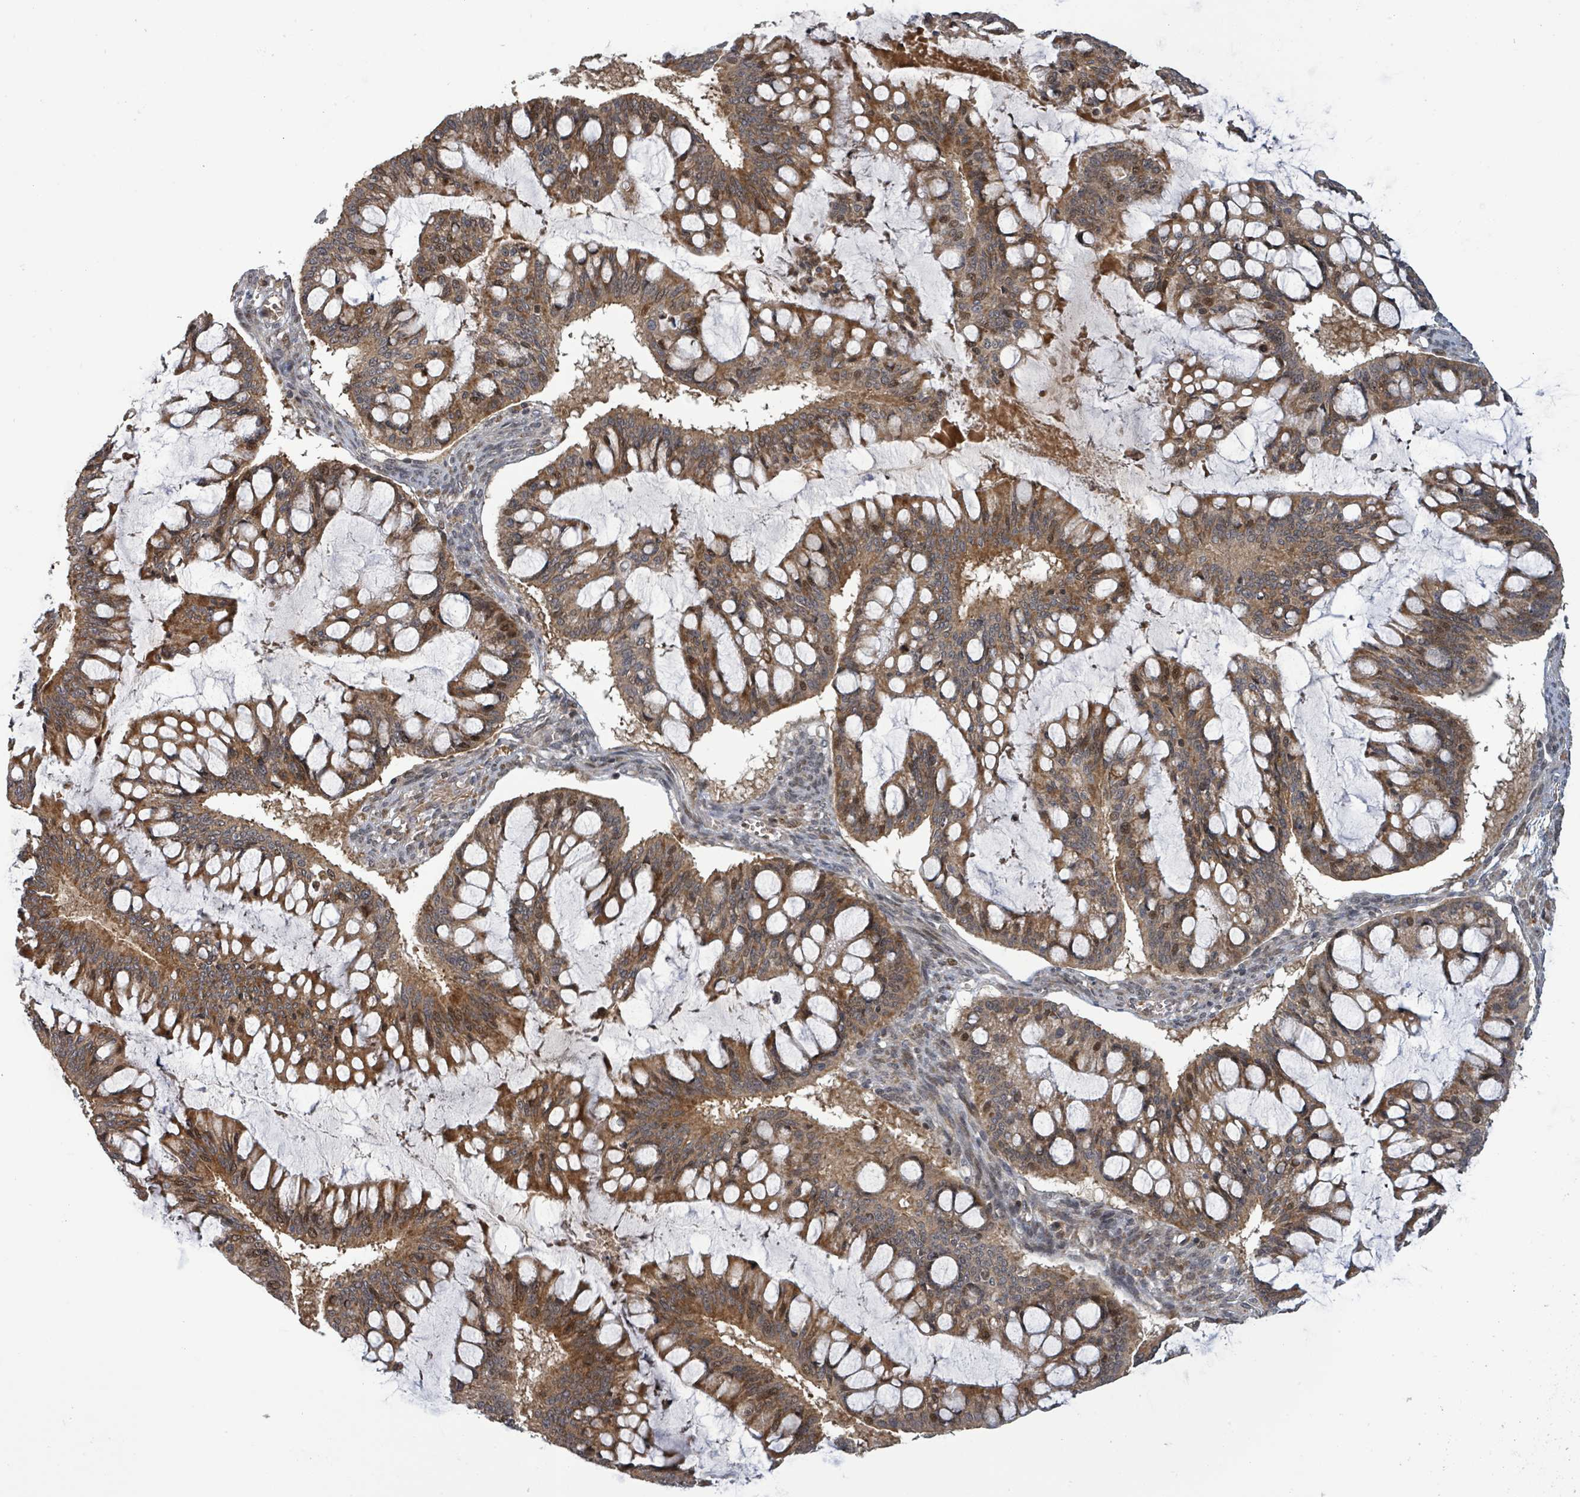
{"staining": {"intensity": "moderate", "quantity": ">75%", "location": "cytoplasmic/membranous,nuclear"}, "tissue": "ovarian cancer", "cell_type": "Tumor cells", "image_type": "cancer", "snomed": [{"axis": "morphology", "description": "Cystadenocarcinoma, mucinous, NOS"}, {"axis": "topography", "description": "Ovary"}], "caption": "The micrograph shows immunohistochemical staining of mucinous cystadenocarcinoma (ovarian). There is moderate cytoplasmic/membranous and nuclear staining is appreciated in about >75% of tumor cells. (Stains: DAB in brown, nuclei in blue, Microscopy: brightfield microscopy at high magnification).", "gene": "ITGA11", "patient": {"sex": "female", "age": 73}}